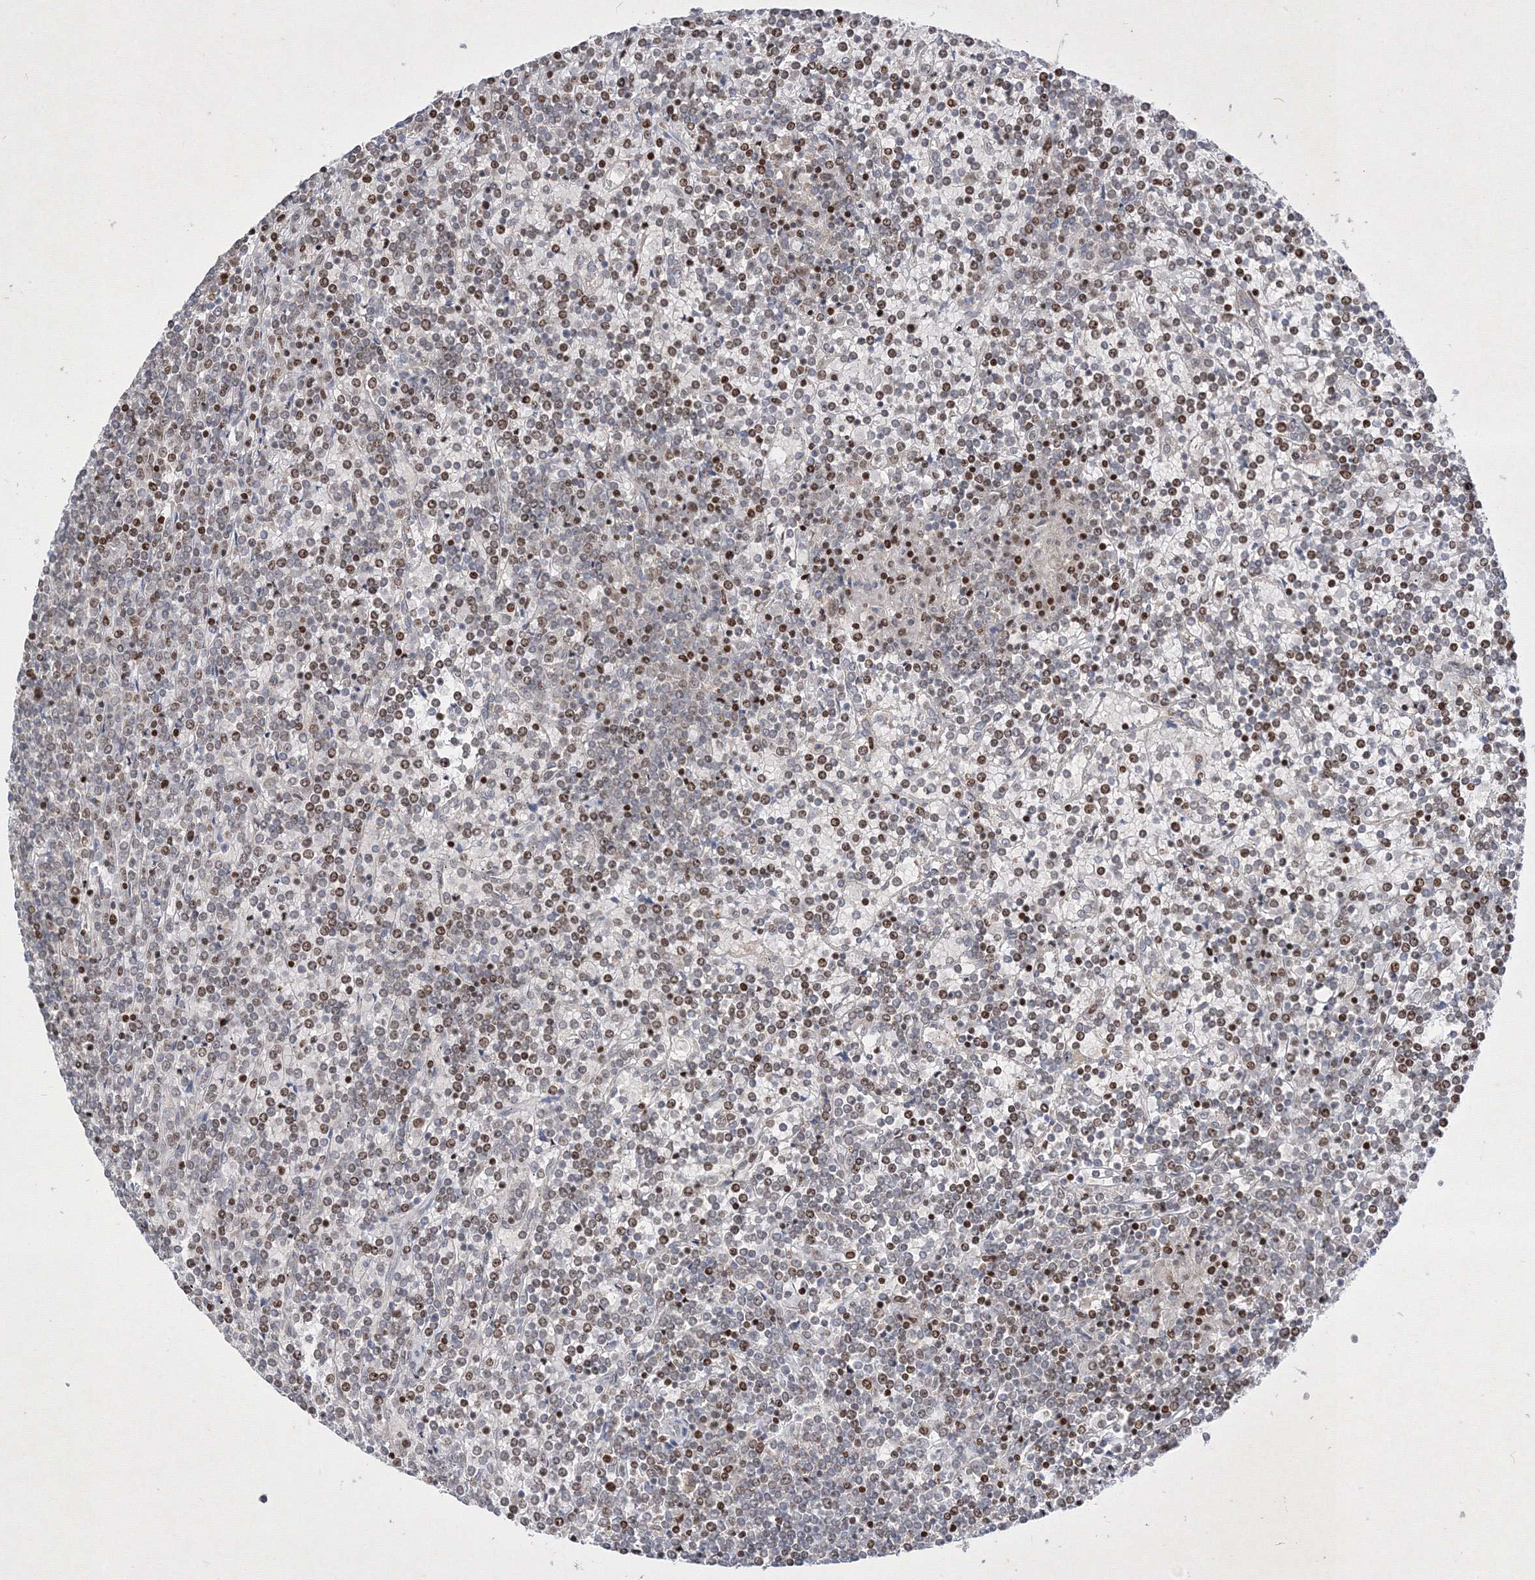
{"staining": {"intensity": "moderate", "quantity": "25%-75%", "location": "nuclear"}, "tissue": "lymphoma", "cell_type": "Tumor cells", "image_type": "cancer", "snomed": [{"axis": "morphology", "description": "Malignant lymphoma, non-Hodgkin's type, Low grade"}, {"axis": "topography", "description": "Spleen"}], "caption": "A brown stain highlights moderate nuclear positivity of a protein in lymphoma tumor cells.", "gene": "TAB1", "patient": {"sex": "female", "age": 19}}